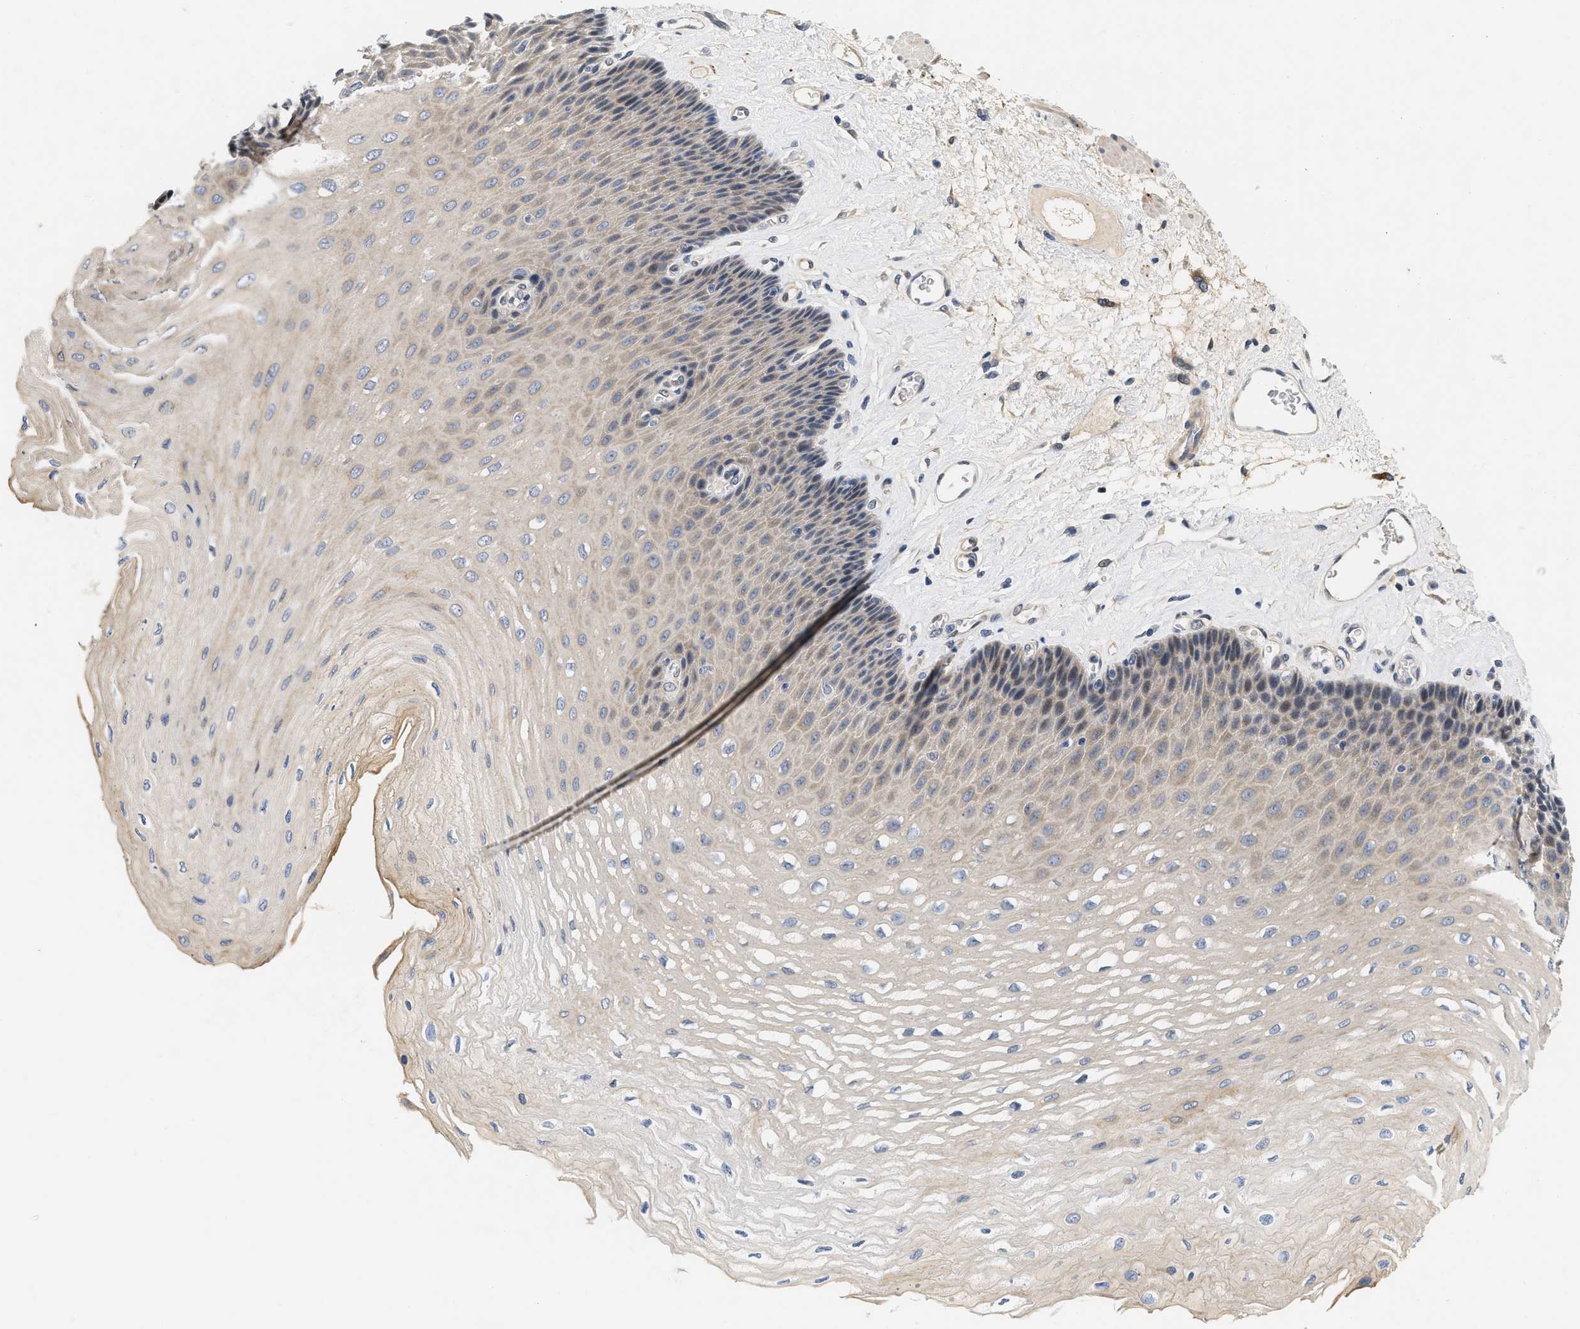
{"staining": {"intensity": "negative", "quantity": "none", "location": "none"}, "tissue": "esophagus", "cell_type": "Squamous epithelial cells", "image_type": "normal", "snomed": [{"axis": "morphology", "description": "Normal tissue, NOS"}, {"axis": "topography", "description": "Esophagus"}], "caption": "Protein analysis of benign esophagus displays no significant positivity in squamous epithelial cells.", "gene": "VIP", "patient": {"sex": "female", "age": 72}}